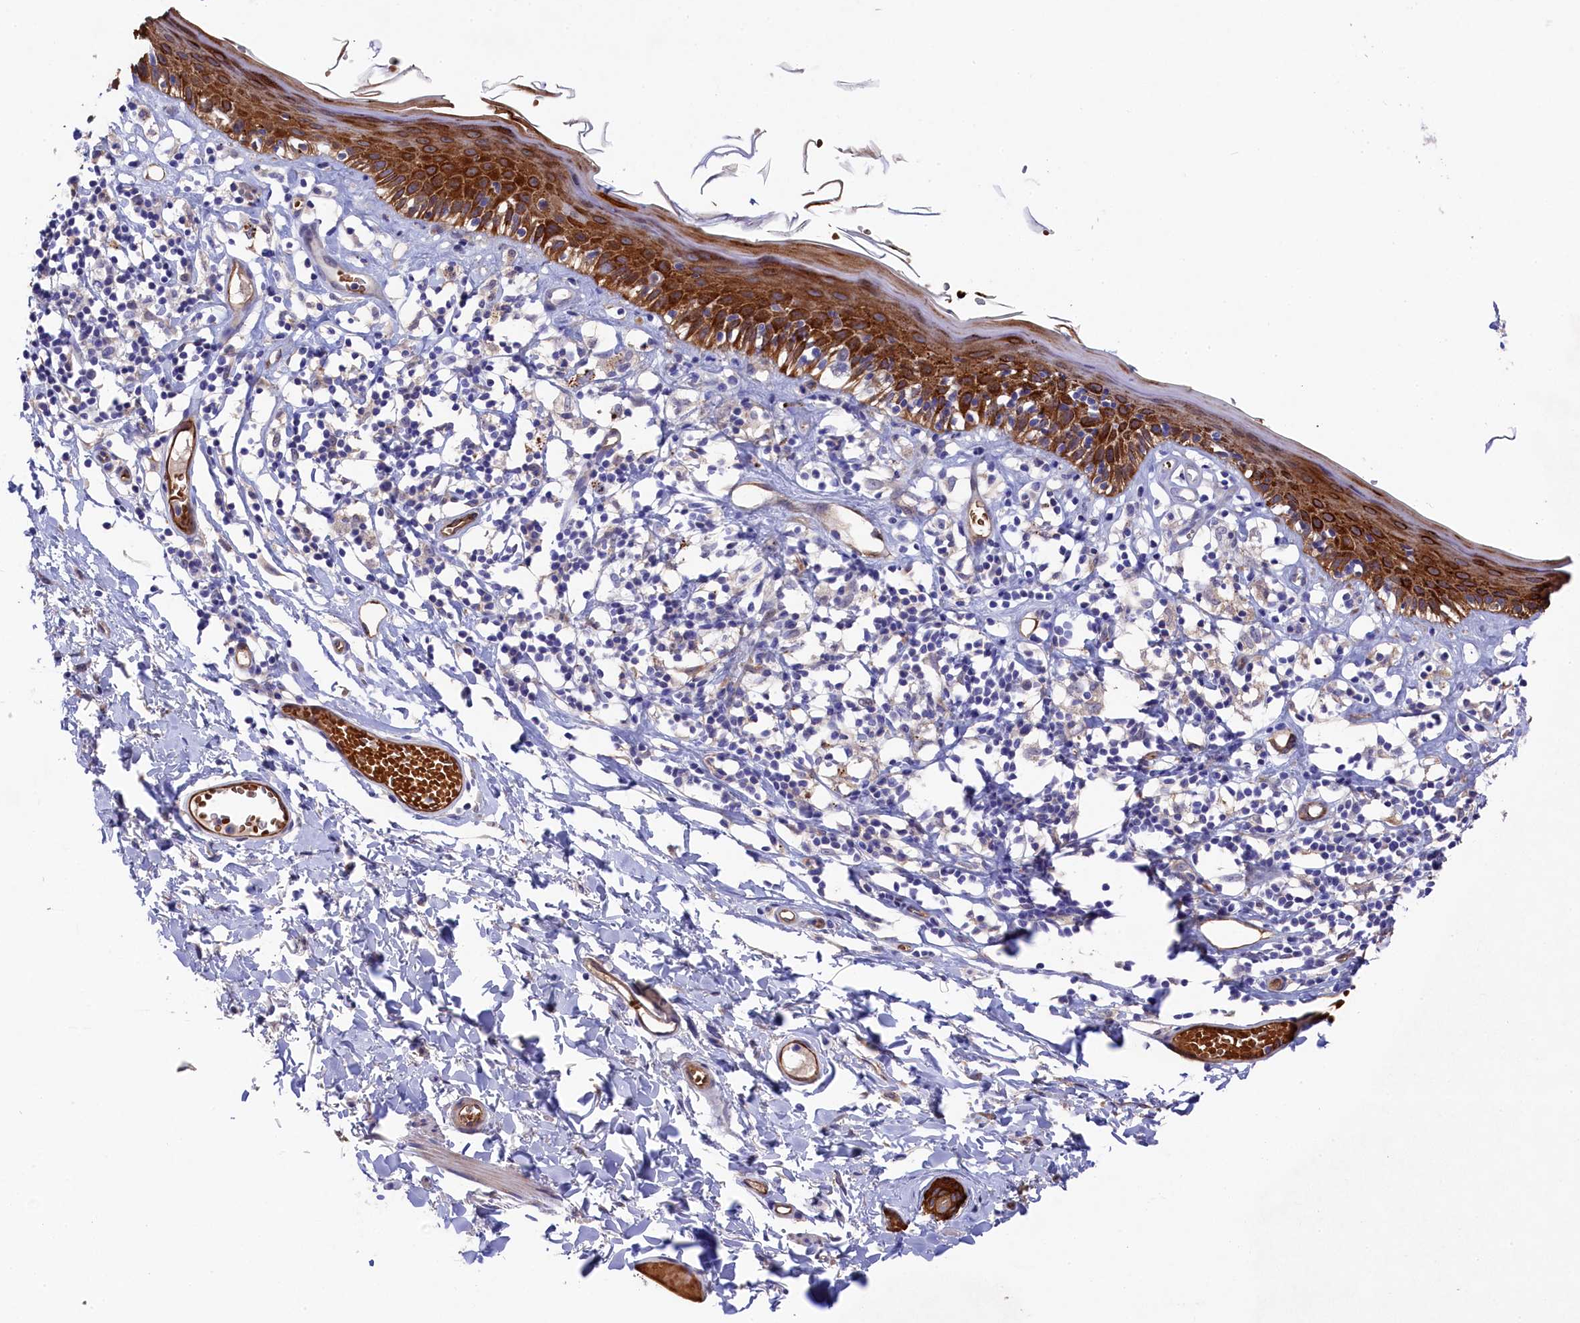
{"staining": {"intensity": "strong", "quantity": "25%-75%", "location": "cytoplasmic/membranous"}, "tissue": "skin", "cell_type": "Epidermal cells", "image_type": "normal", "snomed": [{"axis": "morphology", "description": "Normal tissue, NOS"}, {"axis": "topography", "description": "Adipose tissue"}, {"axis": "topography", "description": "Vascular tissue"}, {"axis": "topography", "description": "Vulva"}, {"axis": "topography", "description": "Peripheral nerve tissue"}], "caption": "Normal skin demonstrates strong cytoplasmic/membranous positivity in approximately 25%-75% of epidermal cells, visualized by immunohistochemistry. (brown staining indicates protein expression, while blue staining denotes nuclei).", "gene": "LHFPL4", "patient": {"sex": "female", "age": 86}}